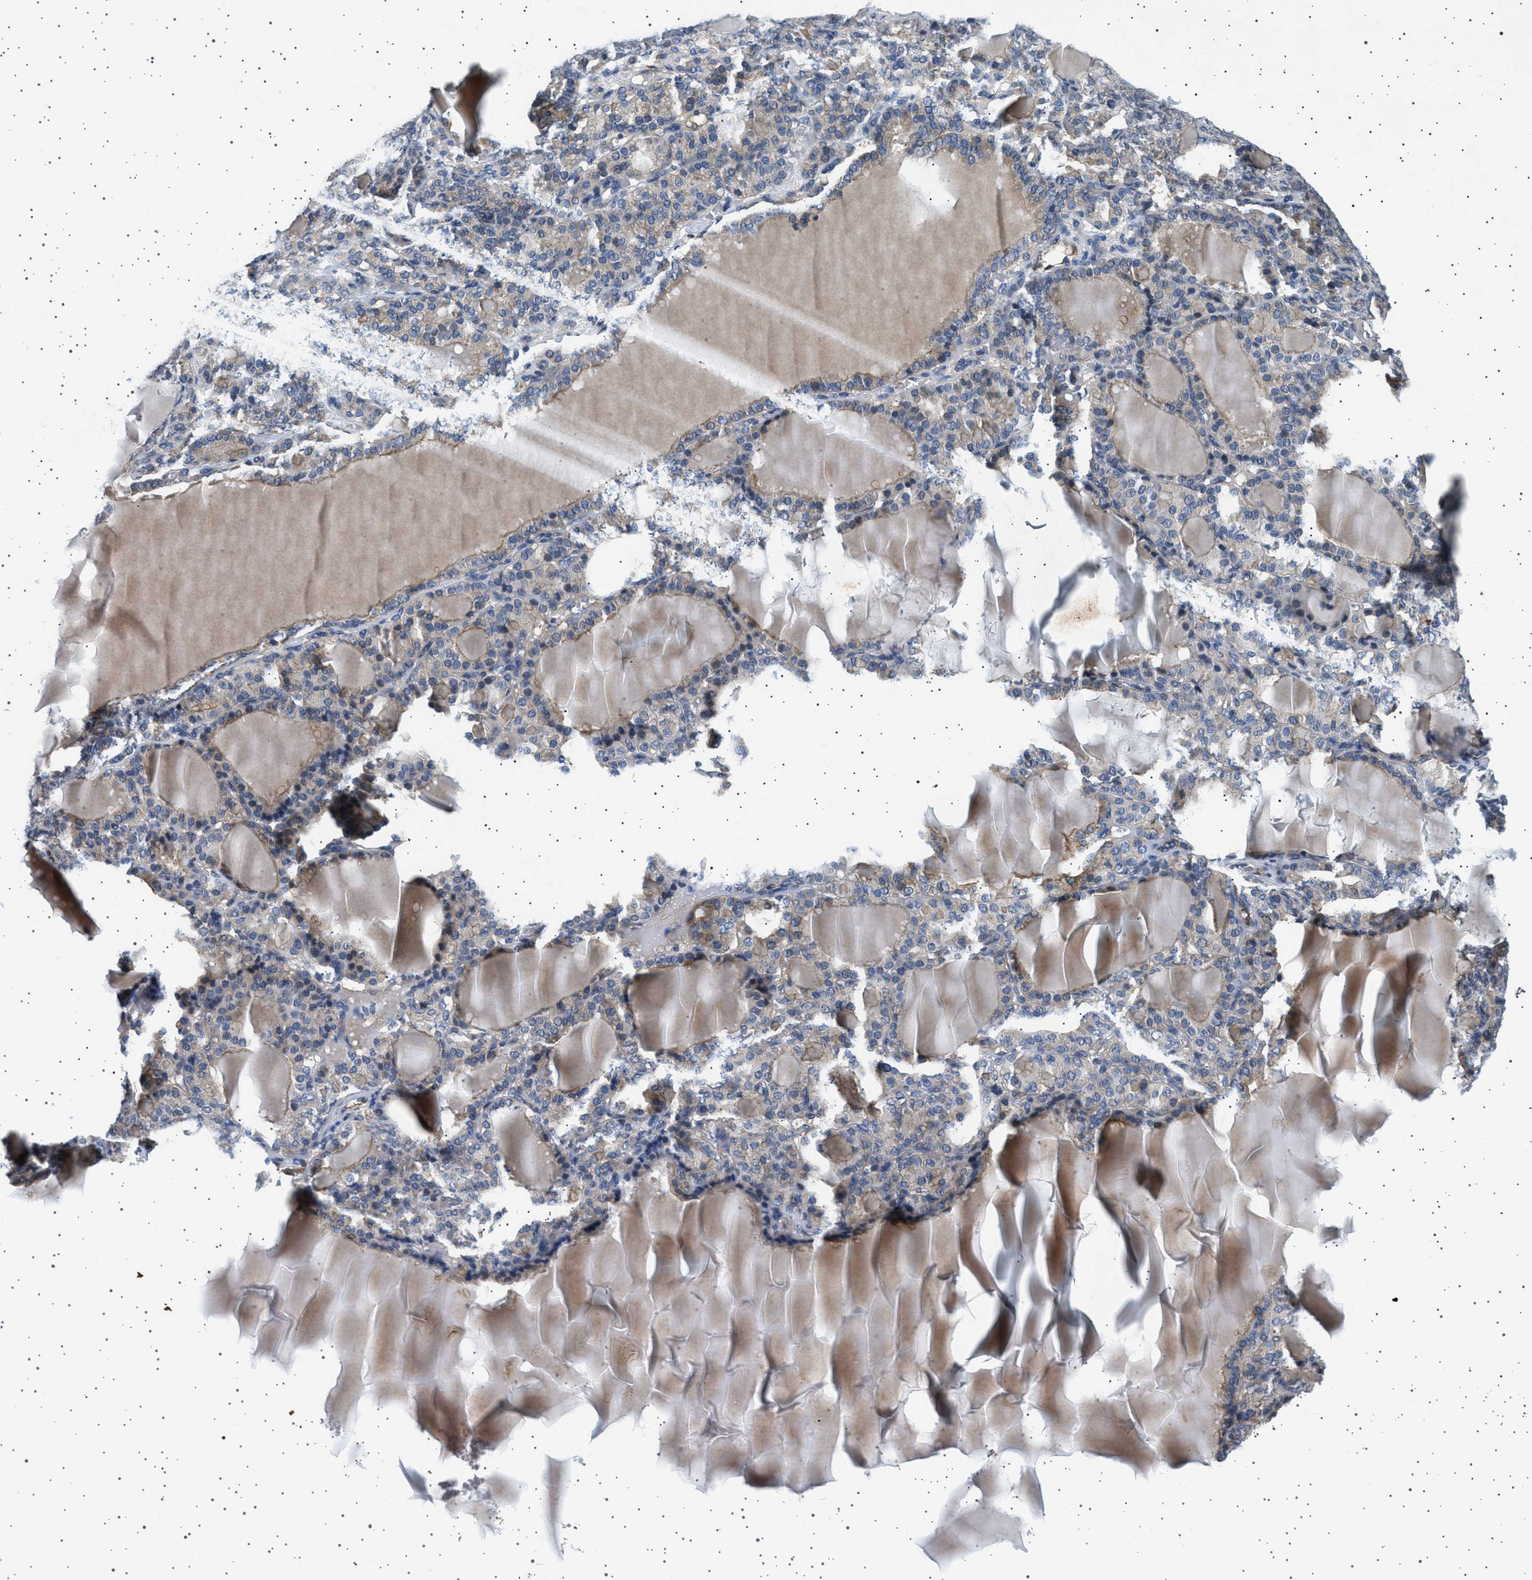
{"staining": {"intensity": "moderate", "quantity": "25%-75%", "location": "cytoplasmic/membranous,nuclear"}, "tissue": "thyroid gland", "cell_type": "Glandular cells", "image_type": "normal", "snomed": [{"axis": "morphology", "description": "Normal tissue, NOS"}, {"axis": "topography", "description": "Thyroid gland"}], "caption": "Immunohistochemical staining of benign thyroid gland exhibits medium levels of moderate cytoplasmic/membranous,nuclear positivity in about 25%-75% of glandular cells.", "gene": "PLPP6", "patient": {"sex": "female", "age": 28}}